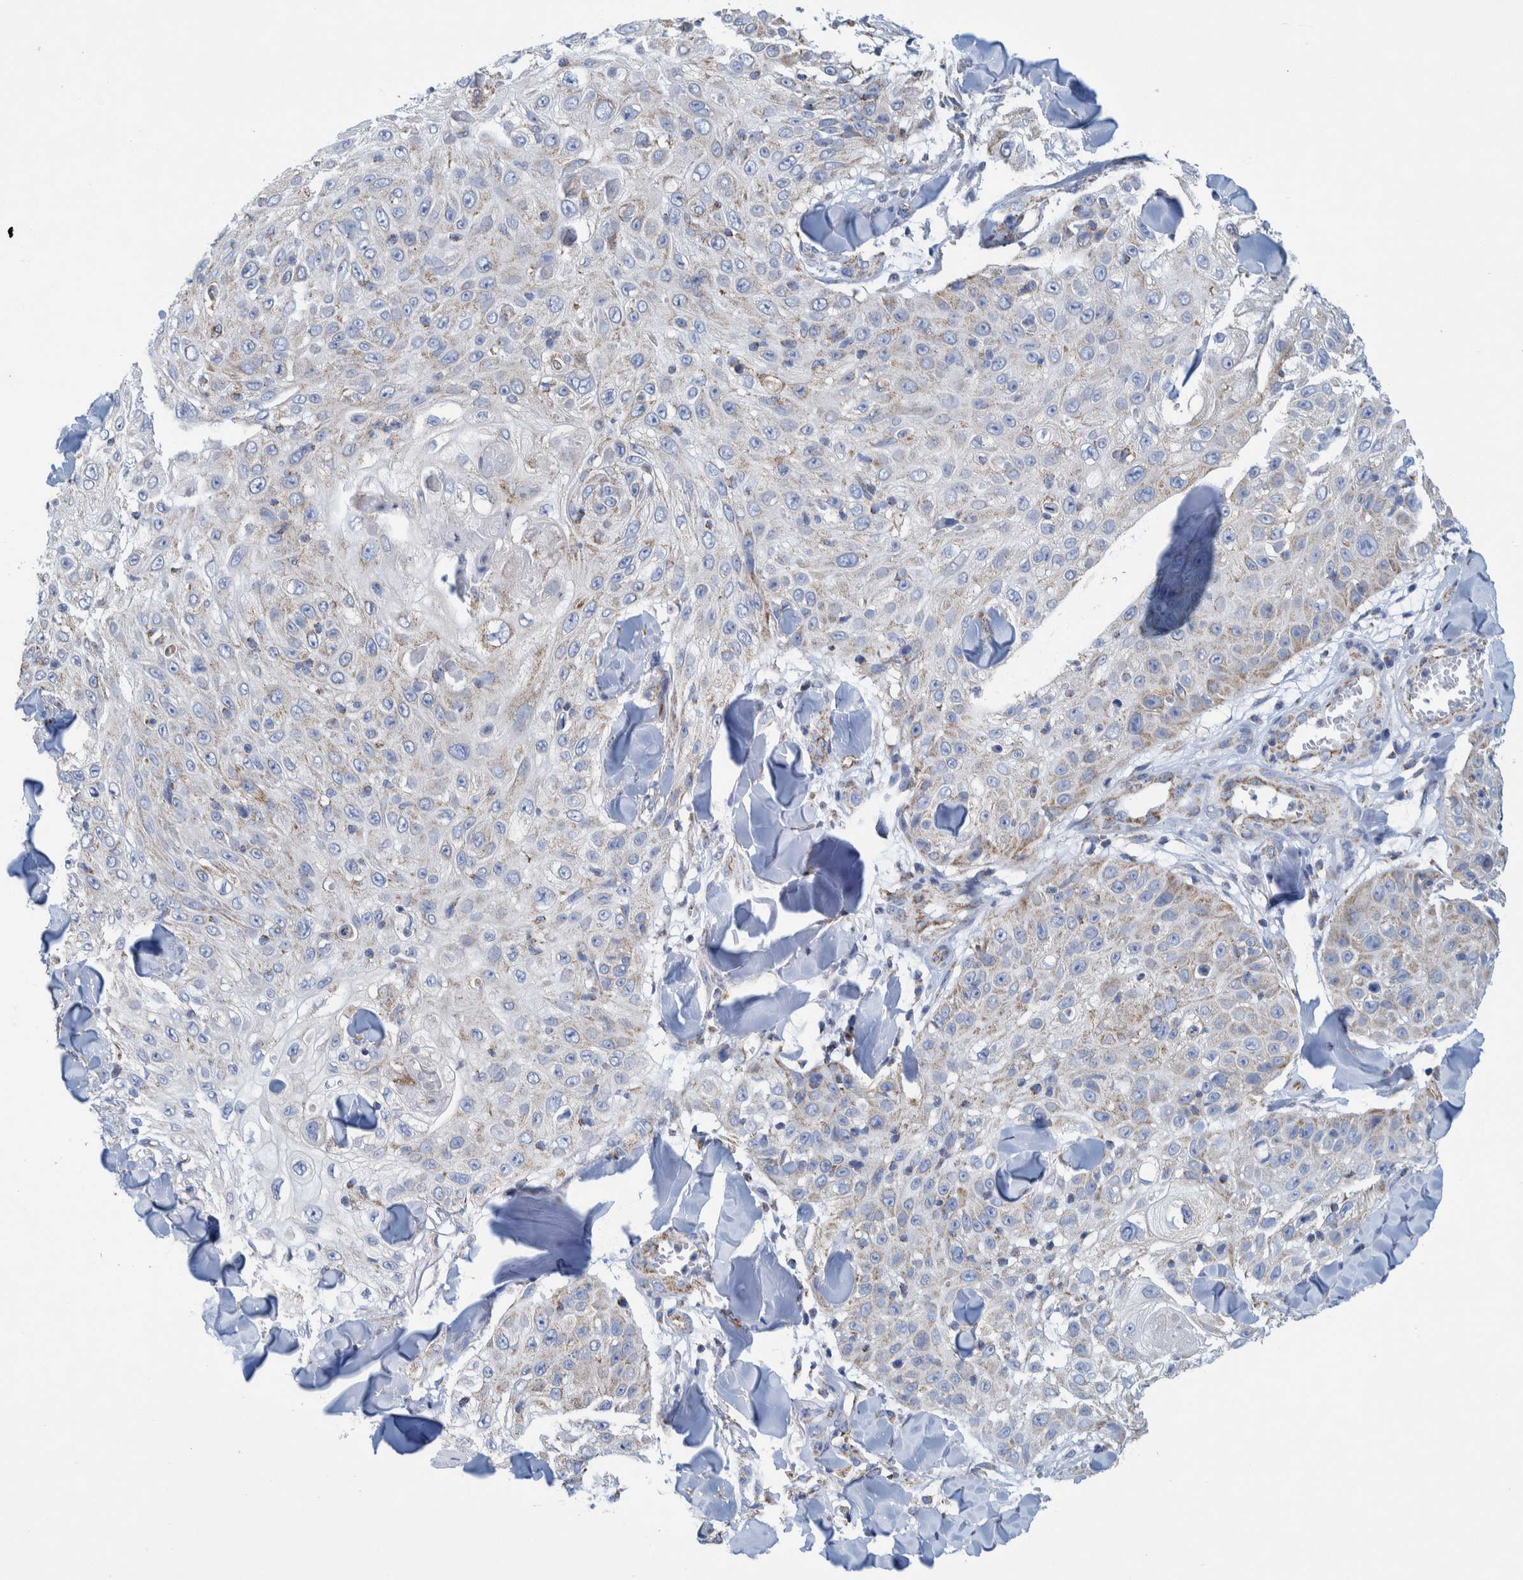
{"staining": {"intensity": "weak", "quantity": "<25%", "location": "cytoplasmic/membranous"}, "tissue": "skin cancer", "cell_type": "Tumor cells", "image_type": "cancer", "snomed": [{"axis": "morphology", "description": "Squamous cell carcinoma, NOS"}, {"axis": "topography", "description": "Skin"}], "caption": "IHC of human squamous cell carcinoma (skin) reveals no expression in tumor cells.", "gene": "MRPS7", "patient": {"sex": "male", "age": 86}}